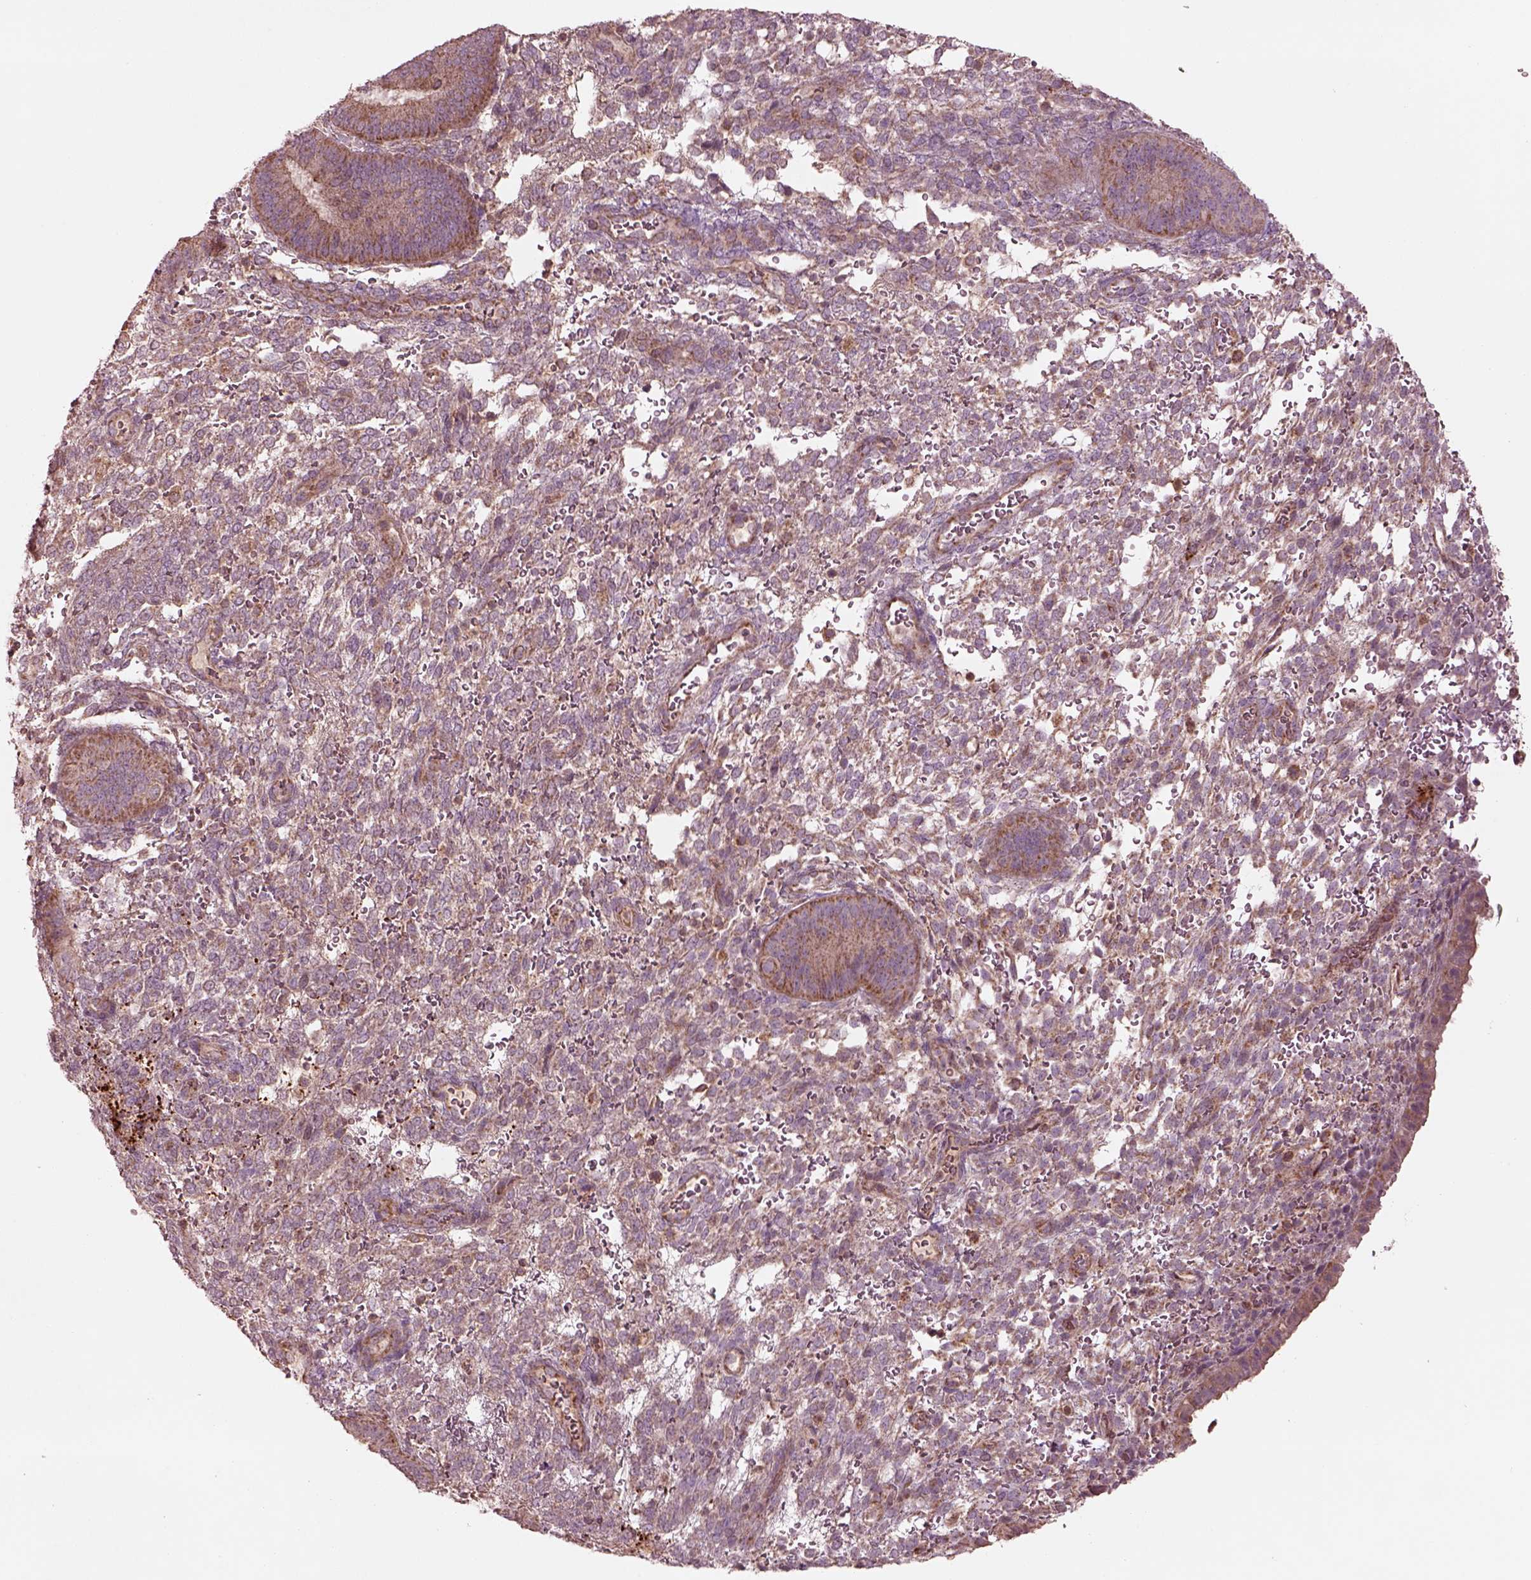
{"staining": {"intensity": "weak", "quantity": "25%-75%", "location": "cytoplasmic/membranous"}, "tissue": "endometrium", "cell_type": "Cells in endometrial stroma", "image_type": "normal", "snomed": [{"axis": "morphology", "description": "Normal tissue, NOS"}, {"axis": "topography", "description": "Endometrium"}], "caption": "Immunohistochemical staining of unremarkable human endometrium reveals low levels of weak cytoplasmic/membranous positivity in about 25%-75% of cells in endometrial stroma.", "gene": "SLC25A31", "patient": {"sex": "female", "age": 39}}